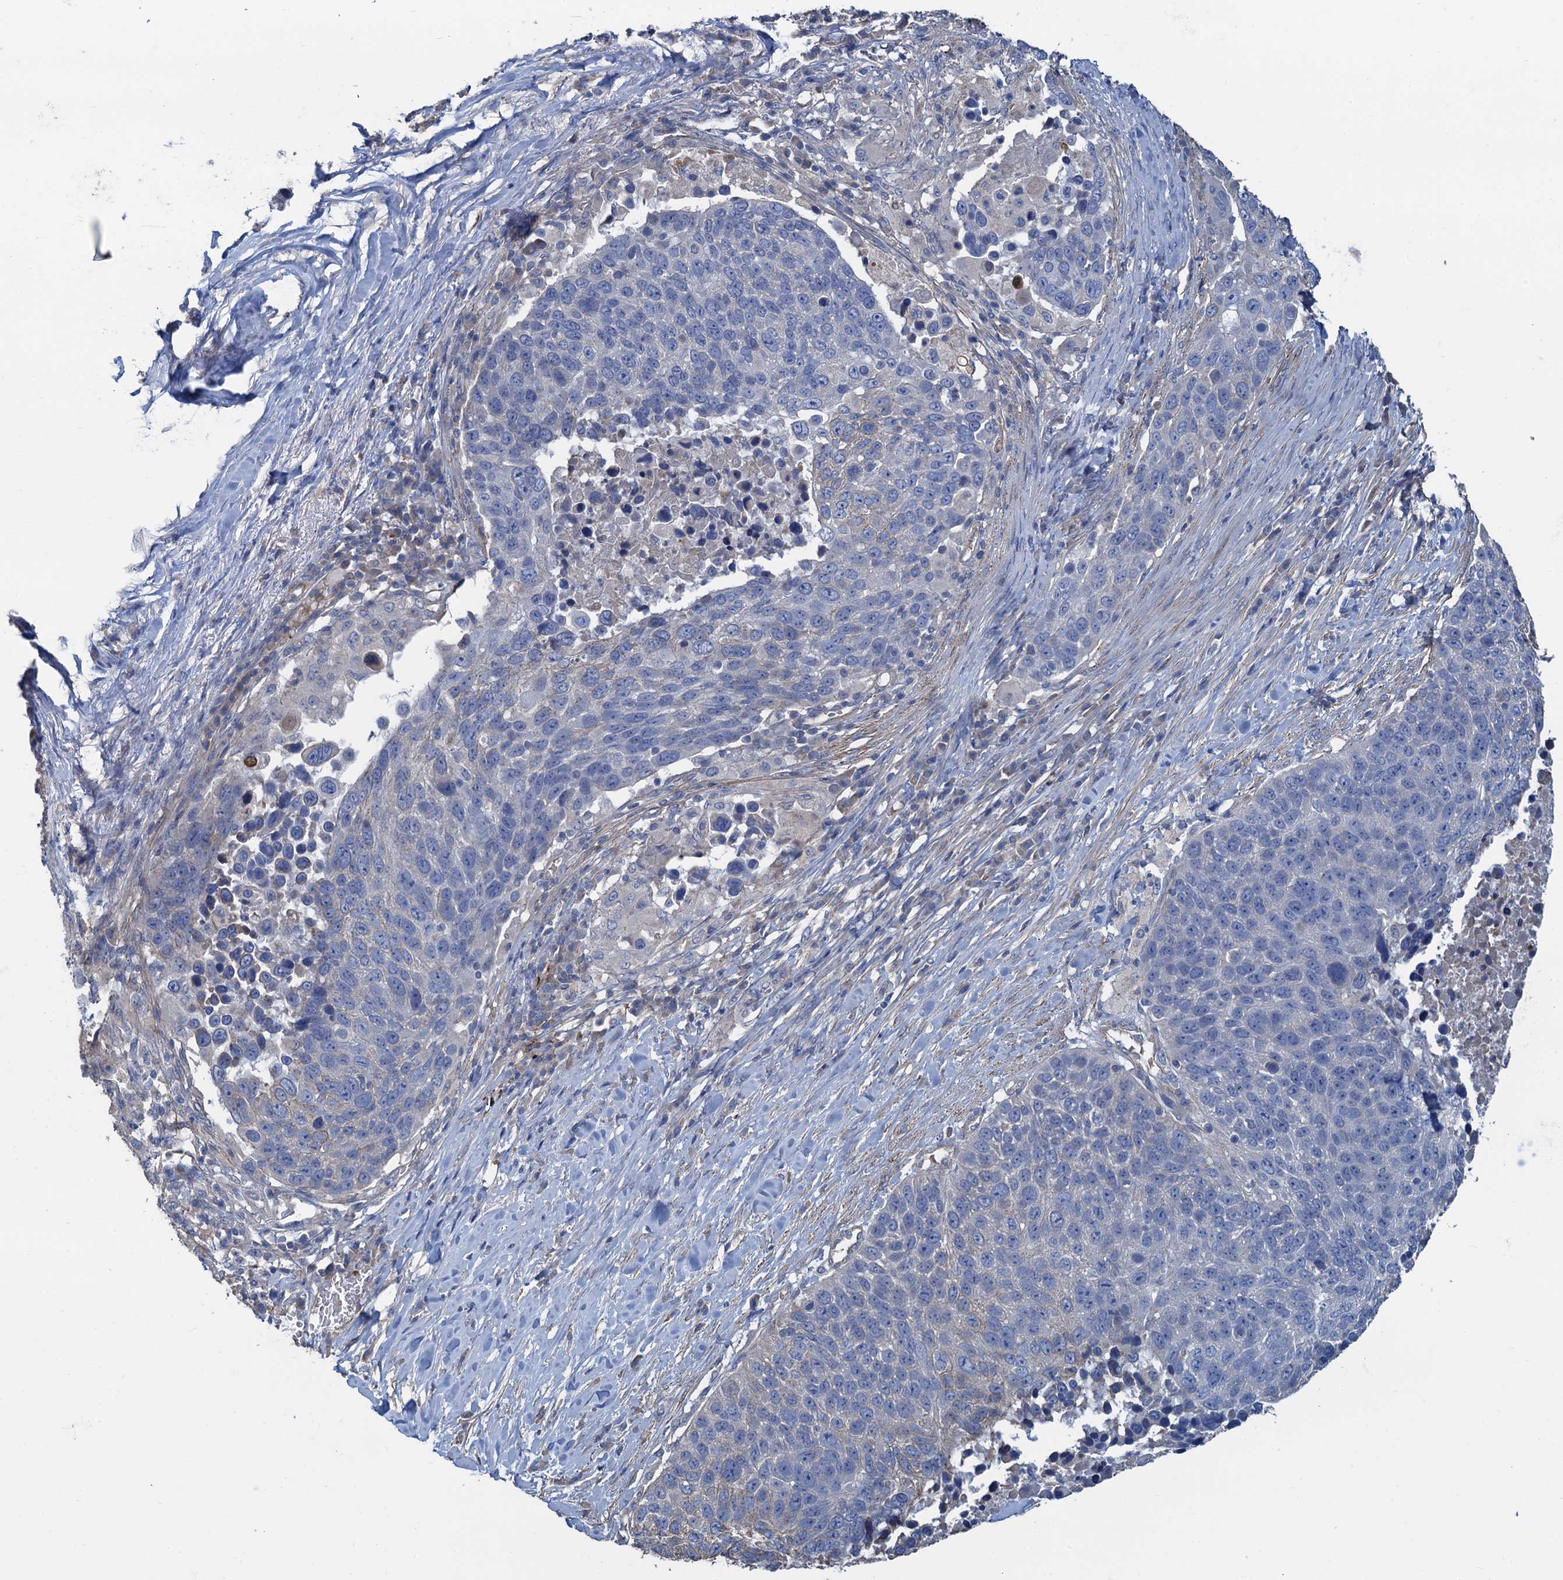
{"staining": {"intensity": "negative", "quantity": "none", "location": "none"}, "tissue": "lung cancer", "cell_type": "Tumor cells", "image_type": "cancer", "snomed": [{"axis": "morphology", "description": "Normal tissue, NOS"}, {"axis": "morphology", "description": "Squamous cell carcinoma, NOS"}, {"axis": "topography", "description": "Lymph node"}, {"axis": "topography", "description": "Lung"}], "caption": "Immunohistochemistry (IHC) image of human lung cancer (squamous cell carcinoma) stained for a protein (brown), which reveals no expression in tumor cells. (DAB (3,3'-diaminobenzidine) immunohistochemistry, high magnification).", "gene": "SMCO3", "patient": {"sex": "male", "age": 66}}